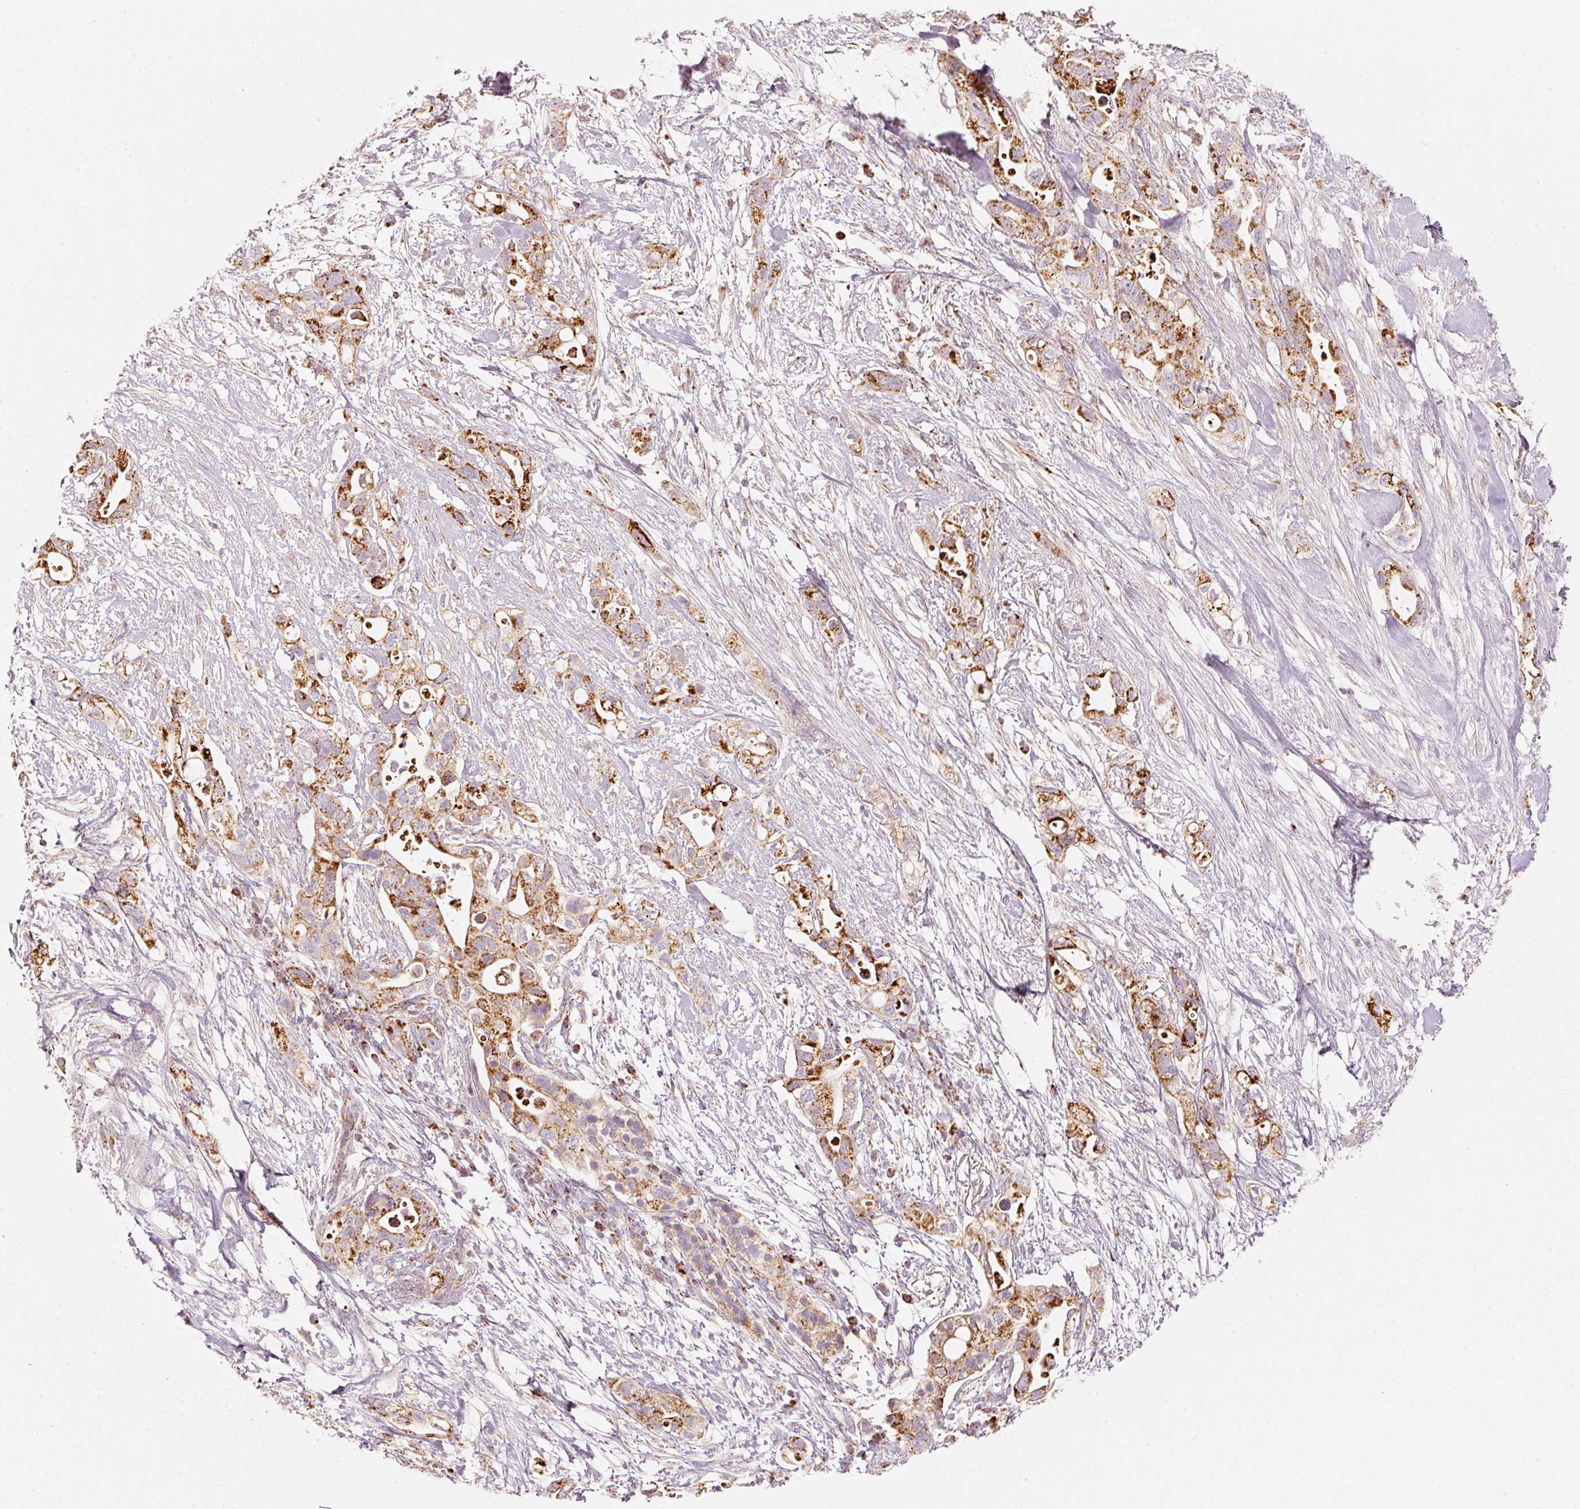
{"staining": {"intensity": "strong", "quantity": ">75%", "location": "cytoplasmic/membranous"}, "tissue": "pancreatic cancer", "cell_type": "Tumor cells", "image_type": "cancer", "snomed": [{"axis": "morphology", "description": "Adenocarcinoma, NOS"}, {"axis": "topography", "description": "Pancreas"}], "caption": "Approximately >75% of tumor cells in pancreatic adenocarcinoma demonstrate strong cytoplasmic/membranous protein expression as visualized by brown immunohistochemical staining.", "gene": "C17orf98", "patient": {"sex": "female", "age": 72}}